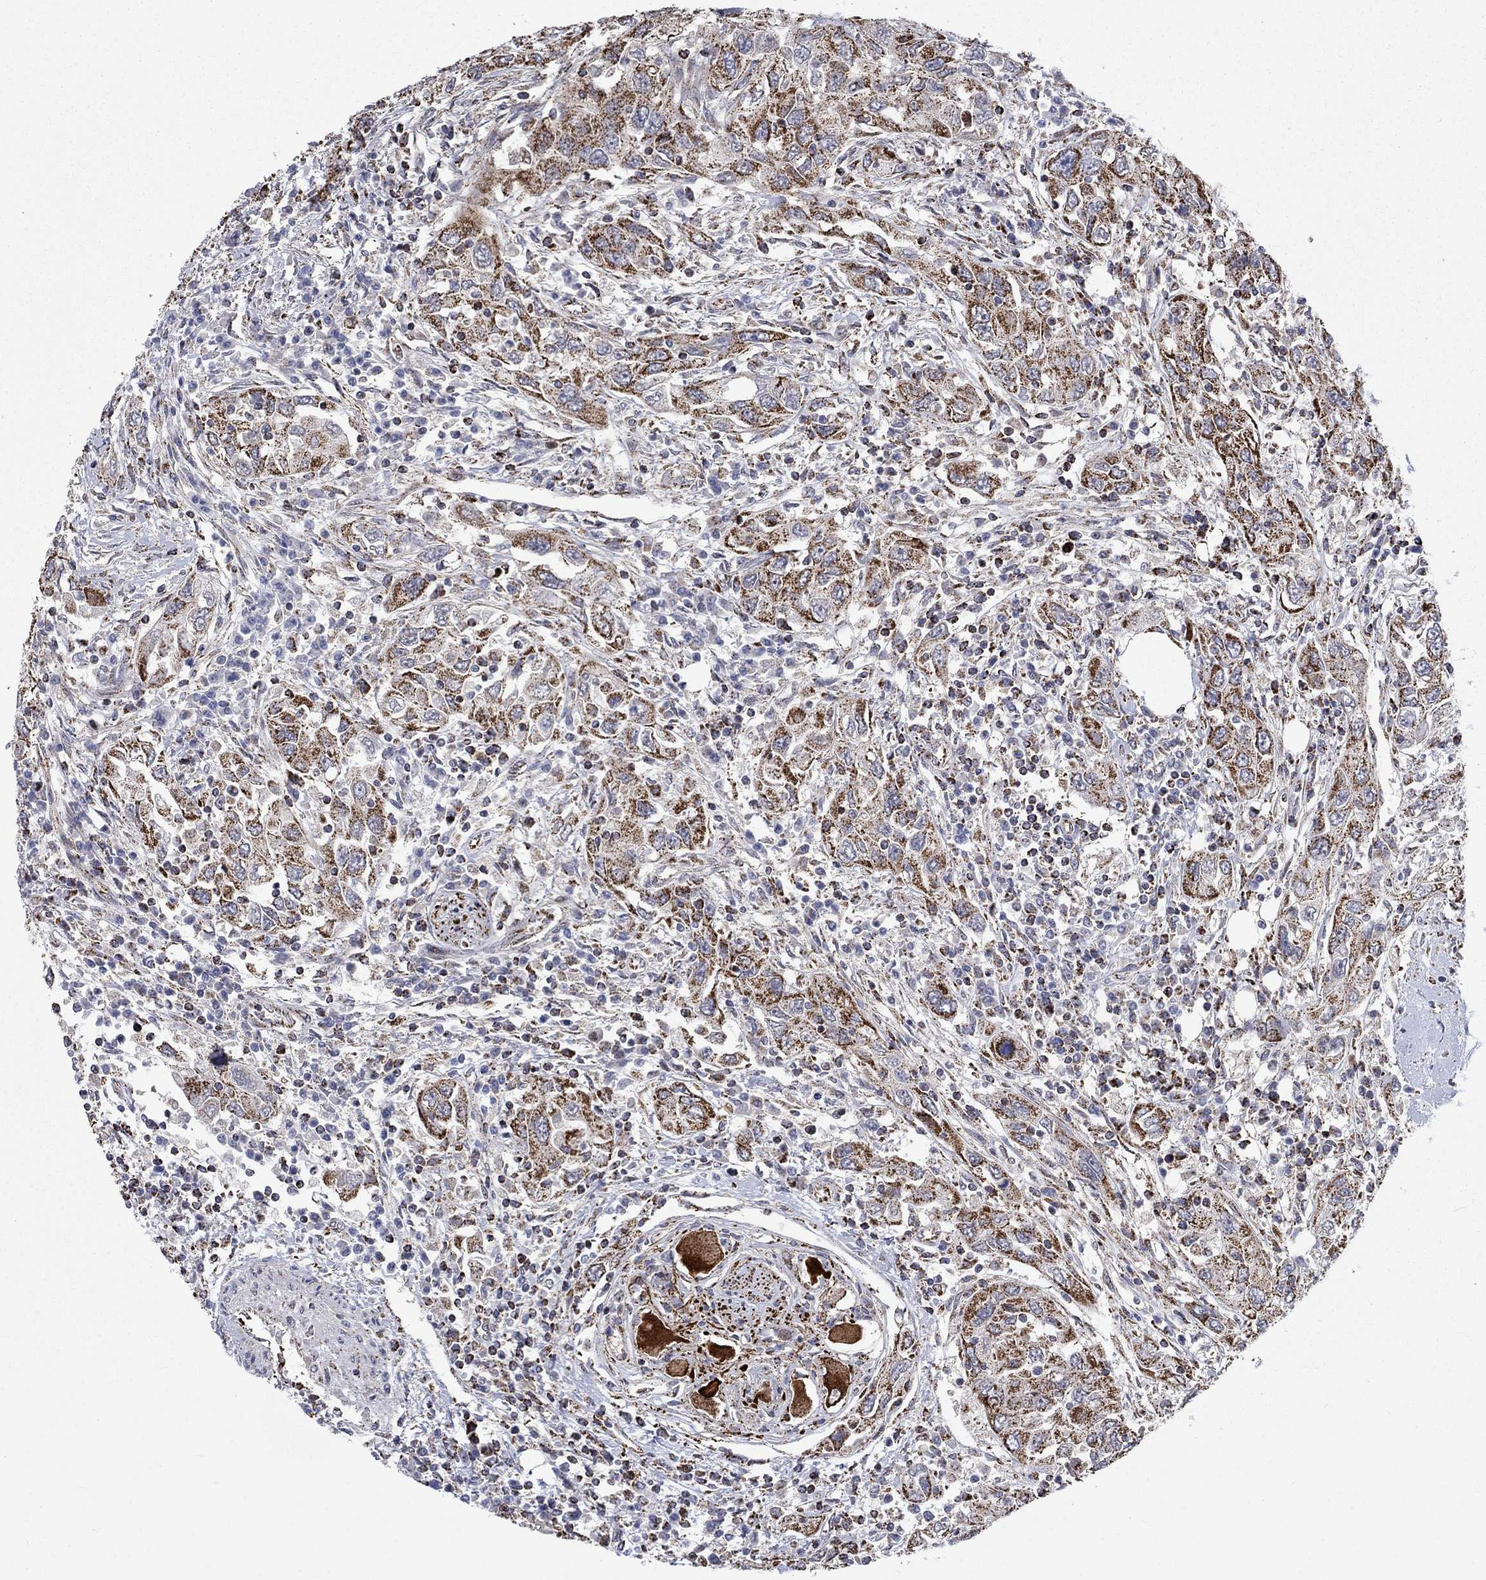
{"staining": {"intensity": "strong", "quantity": "25%-75%", "location": "cytoplasmic/membranous"}, "tissue": "urothelial cancer", "cell_type": "Tumor cells", "image_type": "cancer", "snomed": [{"axis": "morphology", "description": "Urothelial carcinoma, High grade"}, {"axis": "topography", "description": "Urinary bladder"}], "caption": "Immunohistochemical staining of urothelial cancer demonstrates high levels of strong cytoplasmic/membranous protein staining in approximately 25%-75% of tumor cells.", "gene": "MOAP1", "patient": {"sex": "male", "age": 76}}